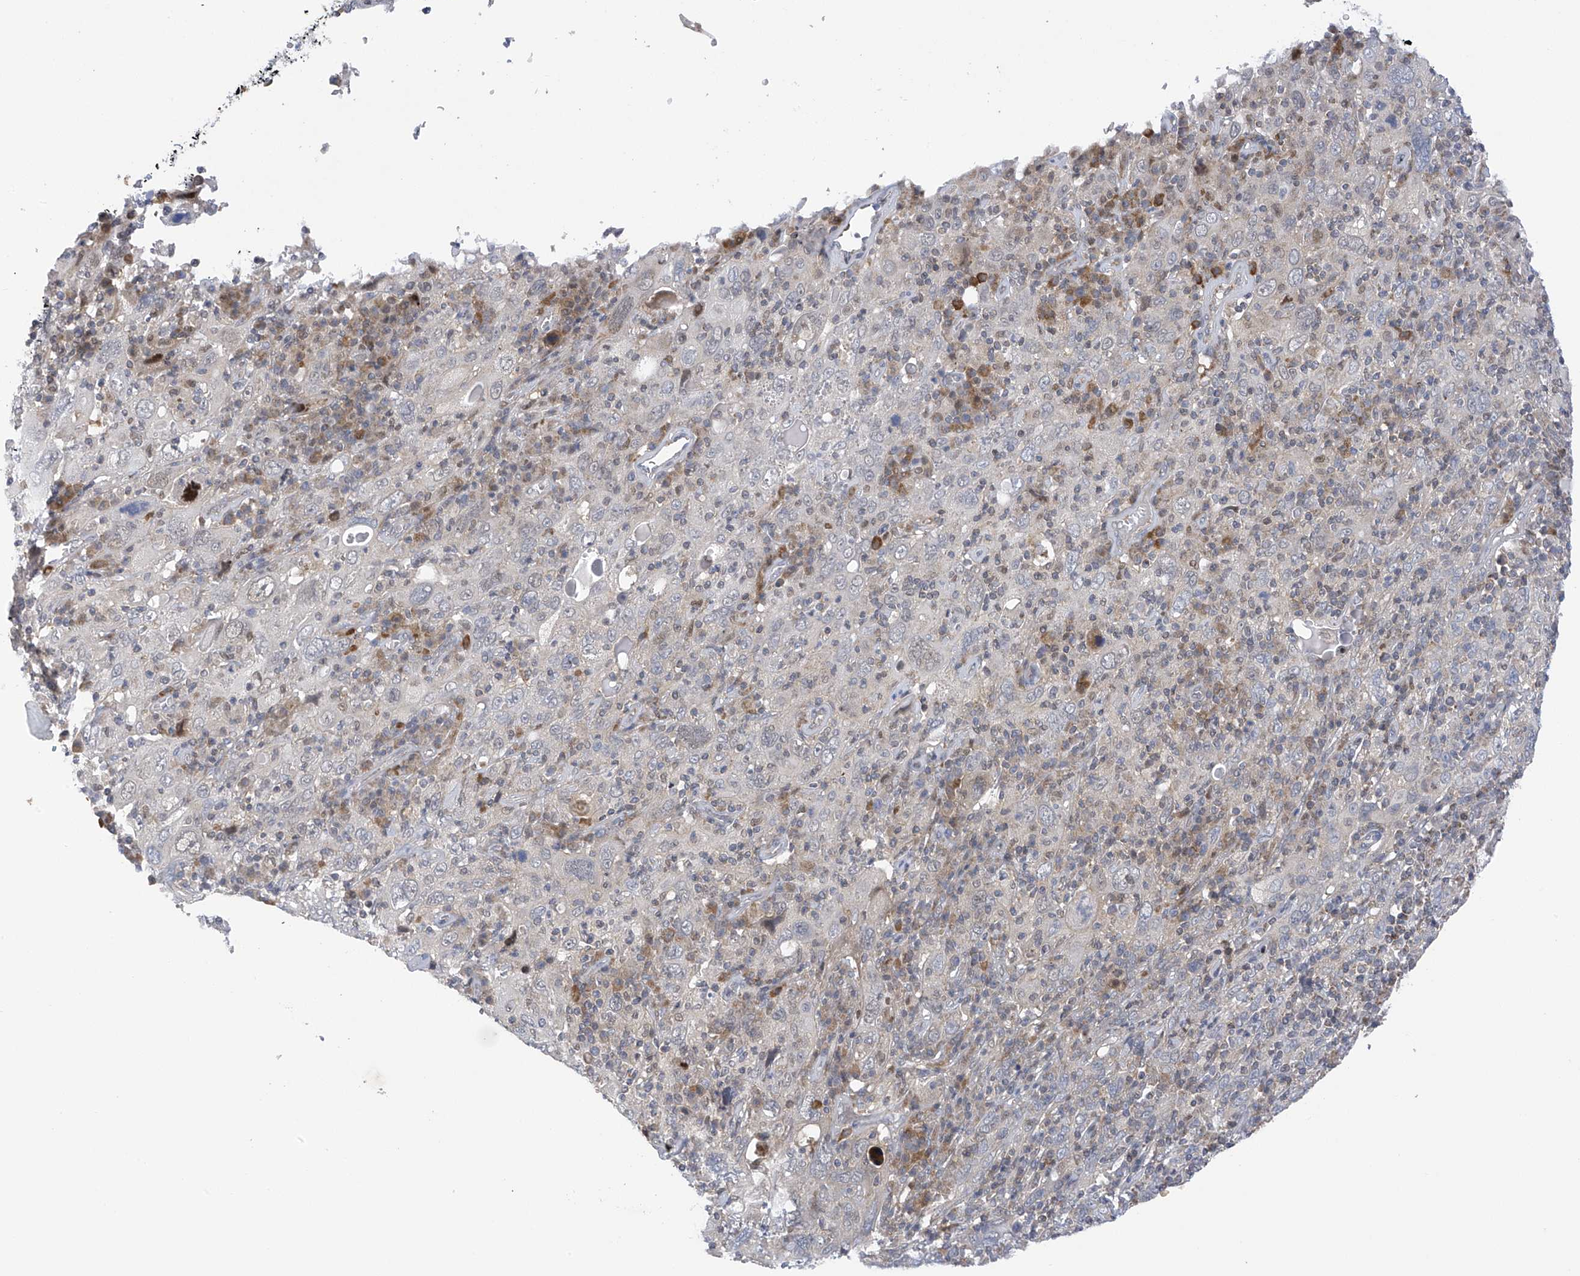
{"staining": {"intensity": "weak", "quantity": "<25%", "location": "nuclear"}, "tissue": "cervical cancer", "cell_type": "Tumor cells", "image_type": "cancer", "snomed": [{"axis": "morphology", "description": "Squamous cell carcinoma, NOS"}, {"axis": "topography", "description": "Cervix"}], "caption": "Cervical cancer stained for a protein using IHC displays no expression tumor cells.", "gene": "SLCO4A1", "patient": {"sex": "female", "age": 46}}